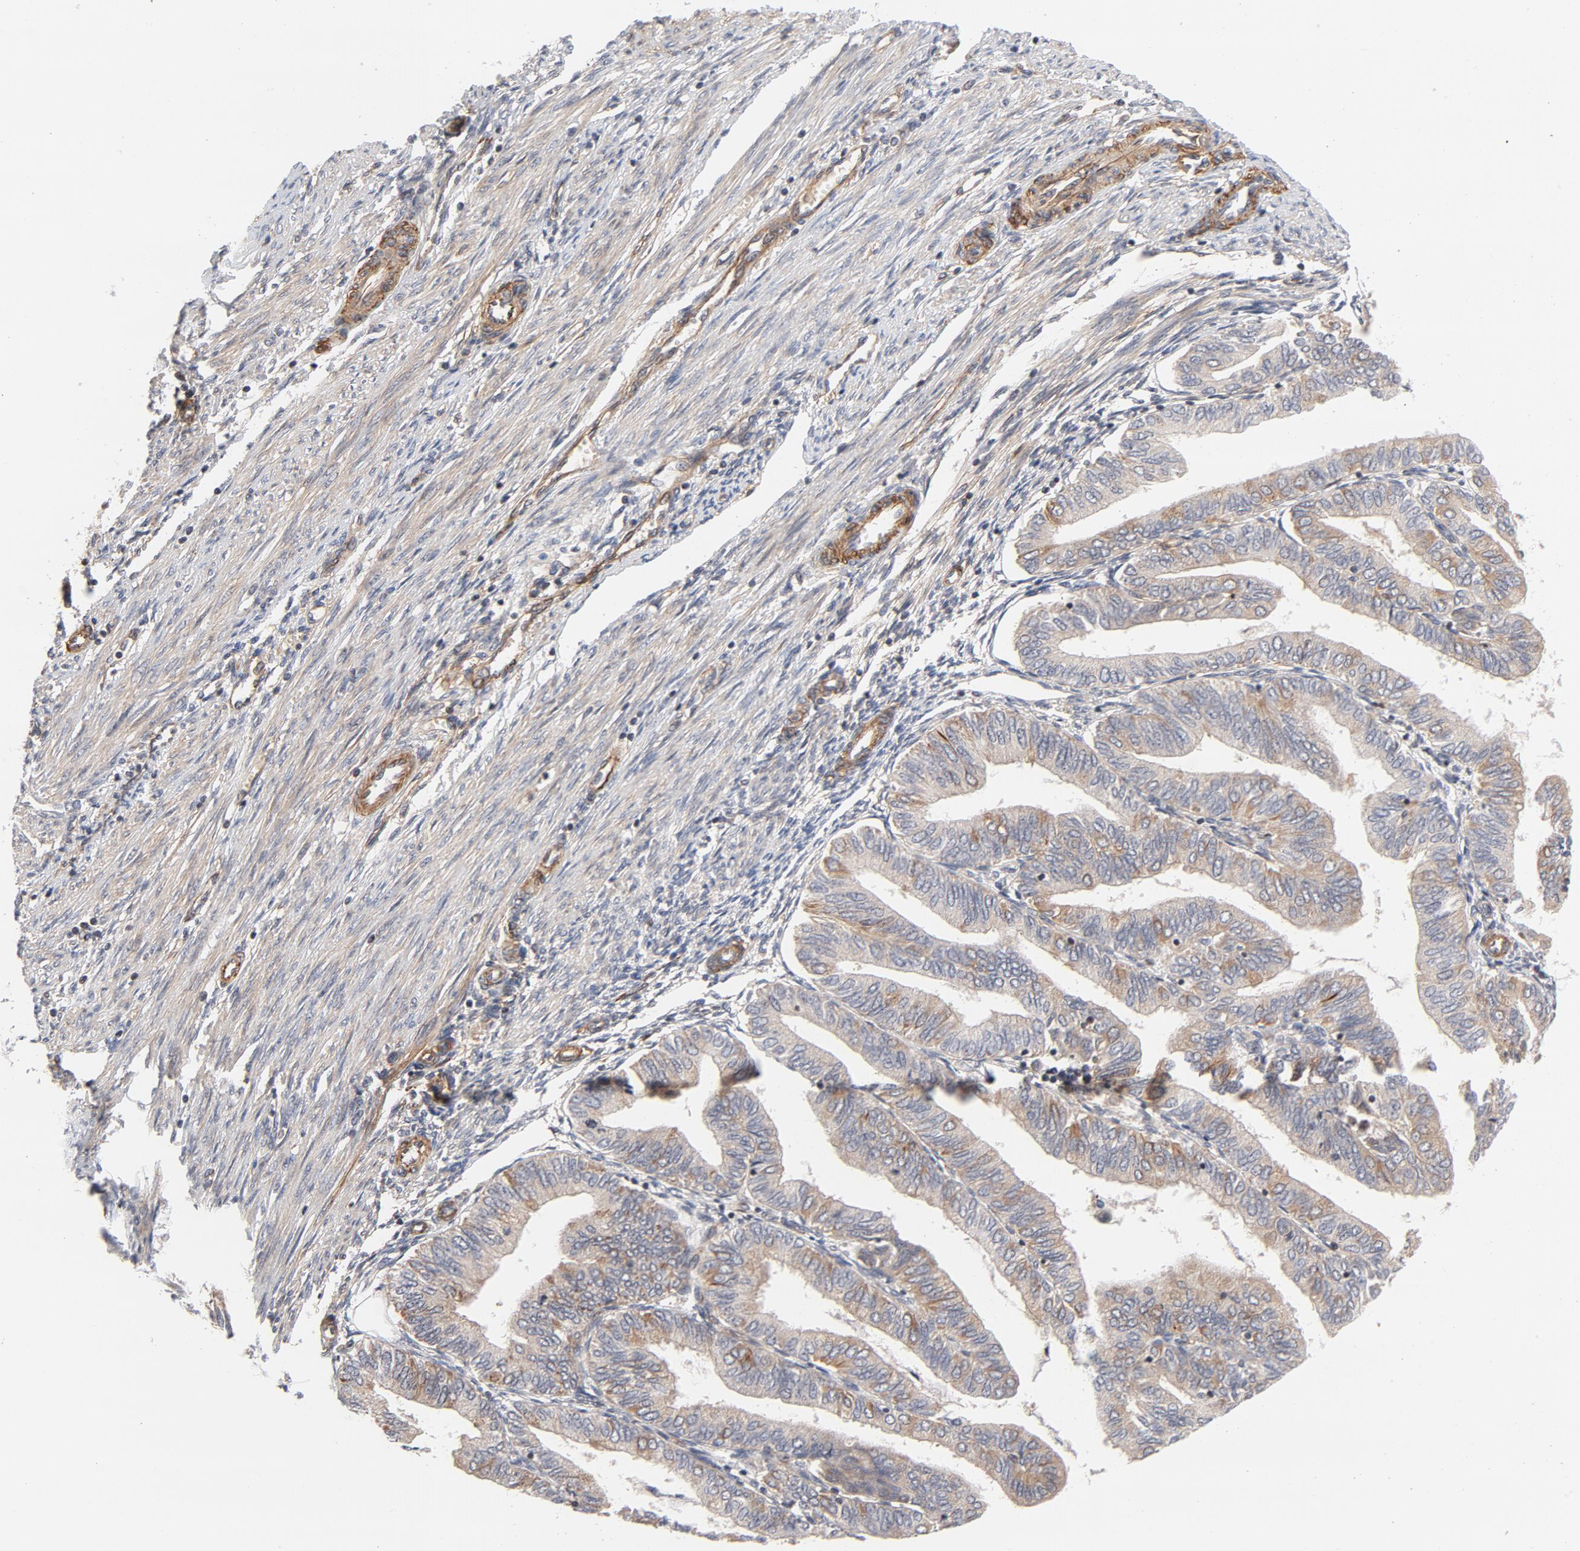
{"staining": {"intensity": "moderate", "quantity": ">75%", "location": "cytoplasmic/membranous"}, "tissue": "endometrial cancer", "cell_type": "Tumor cells", "image_type": "cancer", "snomed": [{"axis": "morphology", "description": "Adenocarcinoma, NOS"}, {"axis": "topography", "description": "Endometrium"}], "caption": "High-magnification brightfield microscopy of endometrial cancer stained with DAB (3,3'-diaminobenzidine) (brown) and counterstained with hematoxylin (blue). tumor cells exhibit moderate cytoplasmic/membranous positivity is seen in about>75% of cells. (DAB (3,3'-diaminobenzidine) = brown stain, brightfield microscopy at high magnification).", "gene": "DNAAF2", "patient": {"sex": "female", "age": 51}}